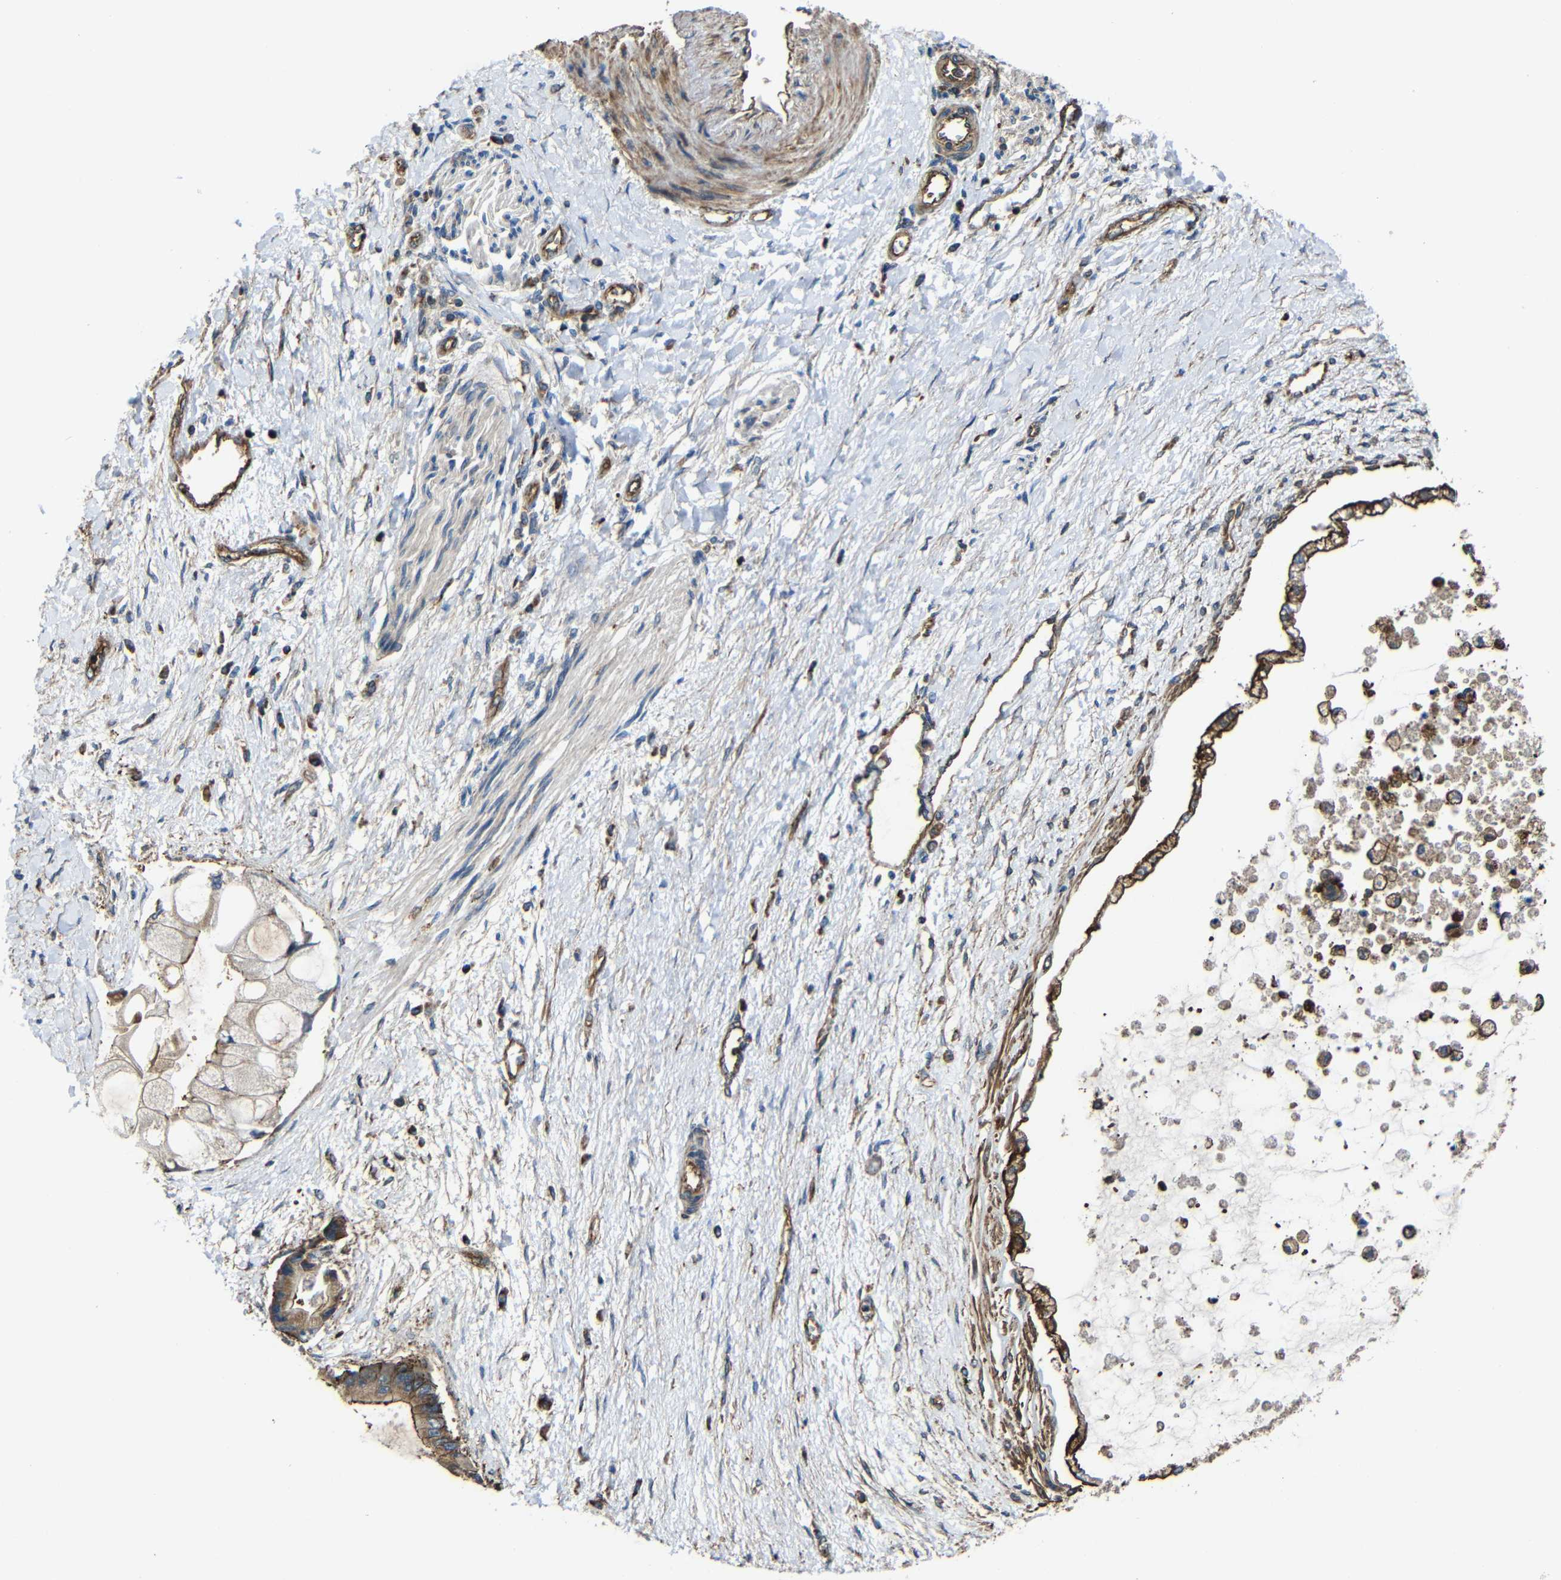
{"staining": {"intensity": "strong", "quantity": "25%-75%", "location": "cytoplasmic/membranous"}, "tissue": "liver cancer", "cell_type": "Tumor cells", "image_type": "cancer", "snomed": [{"axis": "morphology", "description": "Cholangiocarcinoma"}, {"axis": "topography", "description": "Liver"}], "caption": "Tumor cells reveal high levels of strong cytoplasmic/membranous expression in approximately 25%-75% of cells in liver cancer. (Brightfield microscopy of DAB IHC at high magnification).", "gene": "PTCH1", "patient": {"sex": "male", "age": 50}}